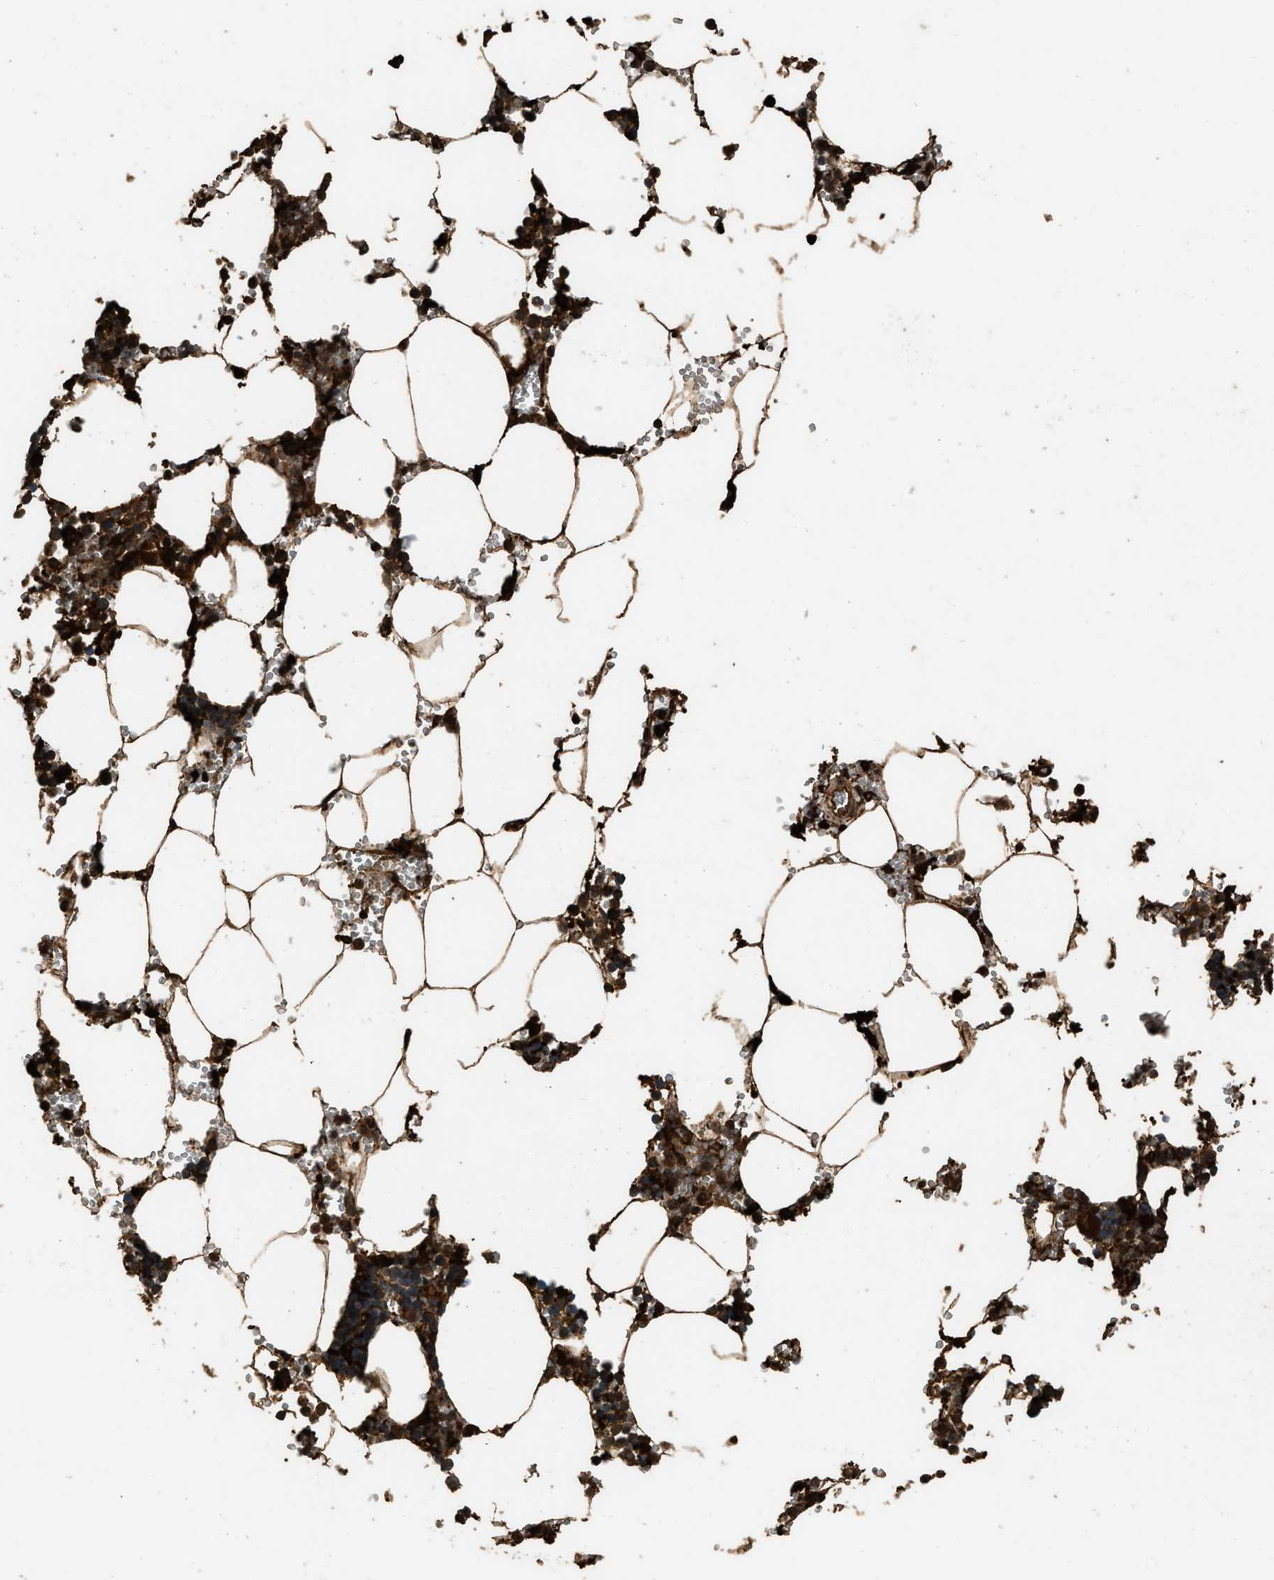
{"staining": {"intensity": "strong", "quantity": "25%-75%", "location": "cytoplasmic/membranous,nuclear"}, "tissue": "bone marrow", "cell_type": "Hematopoietic cells", "image_type": "normal", "snomed": [{"axis": "morphology", "description": "Normal tissue, NOS"}, {"axis": "topography", "description": "Bone marrow"}], "caption": "Immunohistochemistry (IHC) image of normal bone marrow: human bone marrow stained using immunohistochemistry demonstrates high levels of strong protein expression localized specifically in the cytoplasmic/membranous,nuclear of hematopoietic cells, appearing as a cytoplasmic/membranous,nuclear brown color.", "gene": "RAP2A", "patient": {"sex": "male", "age": 70}}